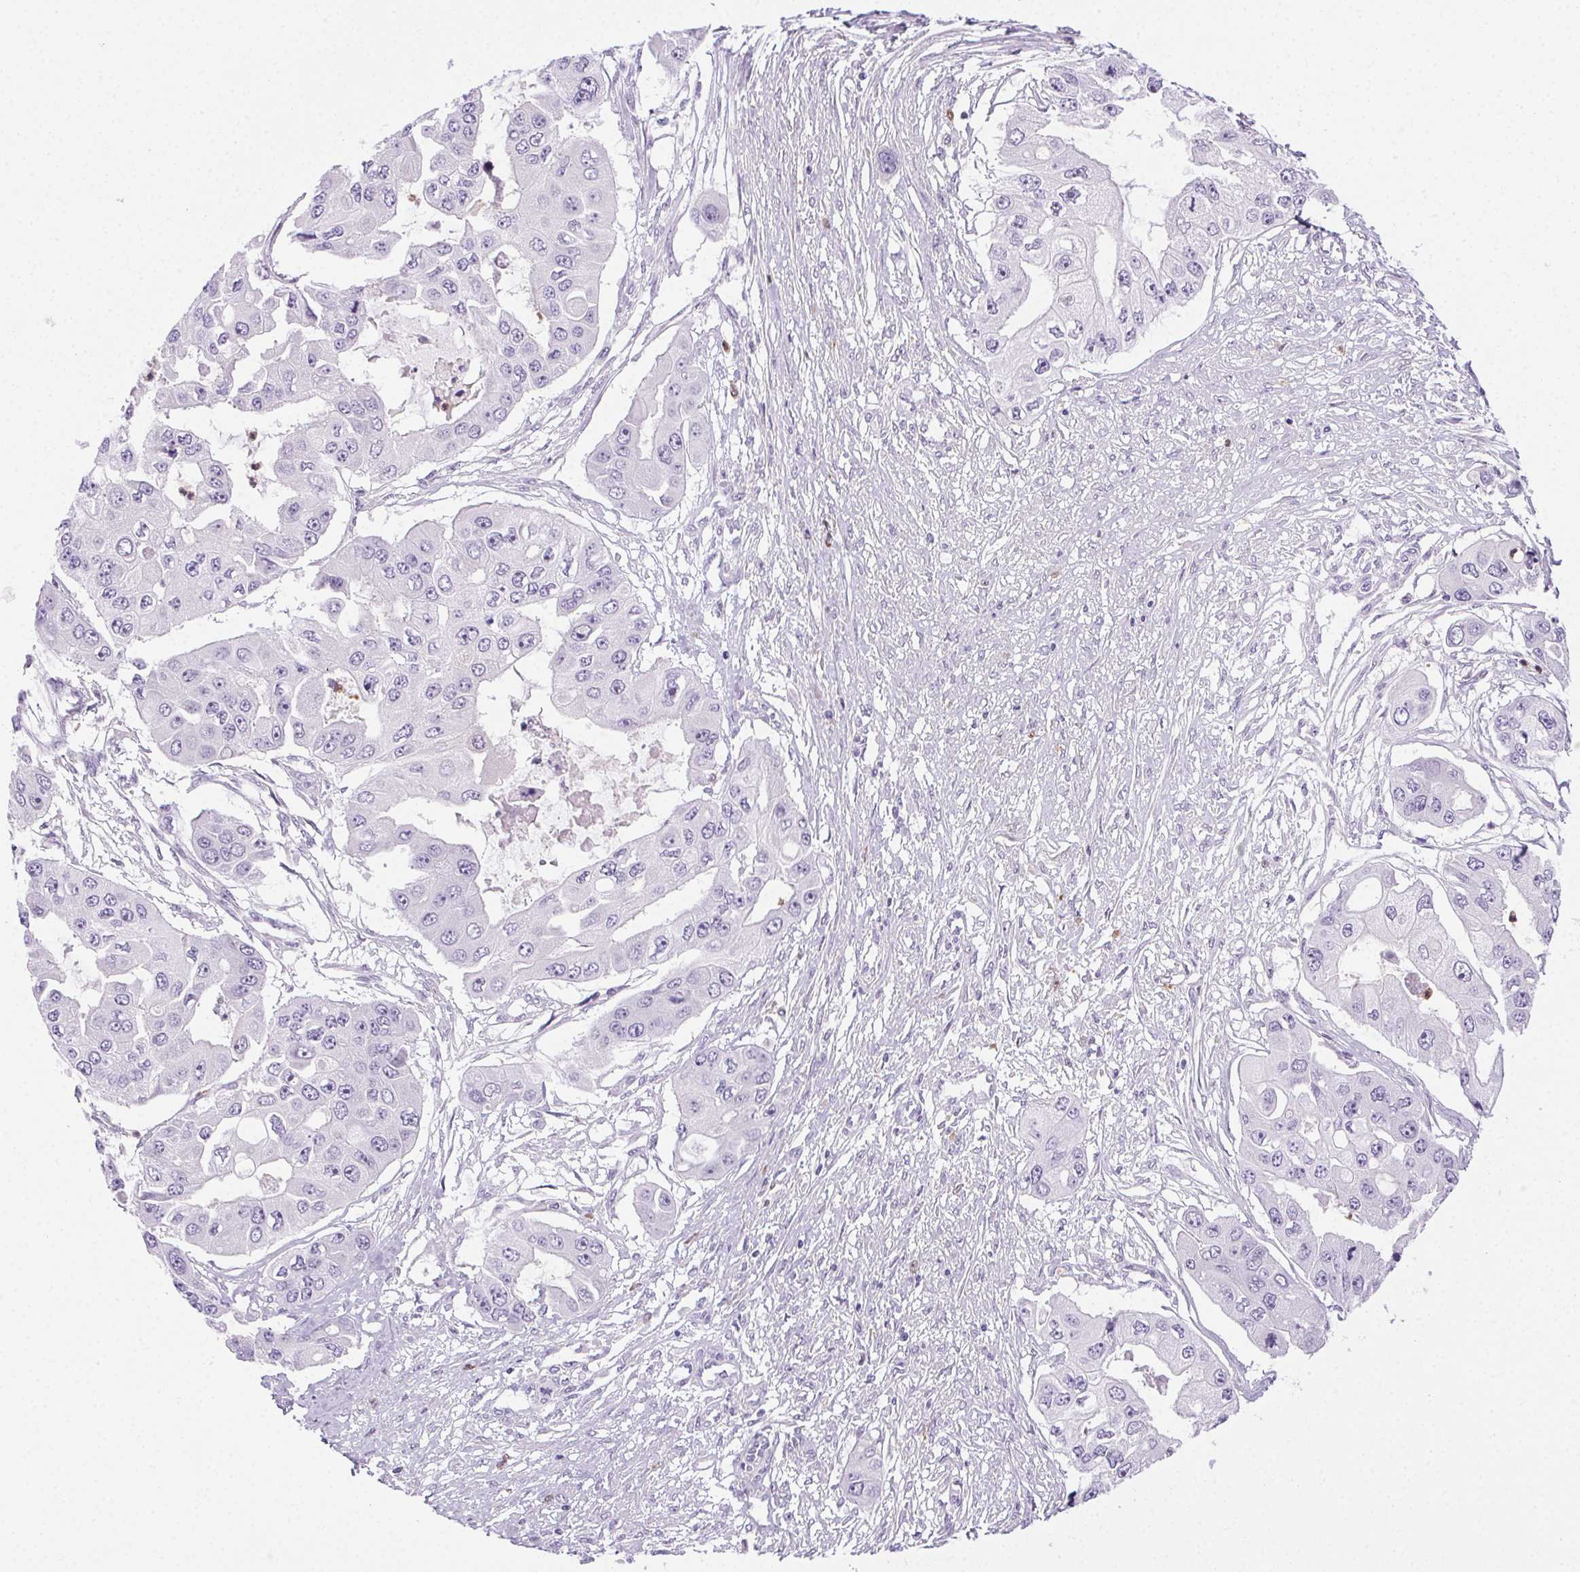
{"staining": {"intensity": "negative", "quantity": "none", "location": "none"}, "tissue": "ovarian cancer", "cell_type": "Tumor cells", "image_type": "cancer", "snomed": [{"axis": "morphology", "description": "Cystadenocarcinoma, serous, NOS"}, {"axis": "topography", "description": "Ovary"}], "caption": "Tumor cells are negative for protein expression in human ovarian cancer.", "gene": "TMEM45A", "patient": {"sex": "female", "age": 56}}